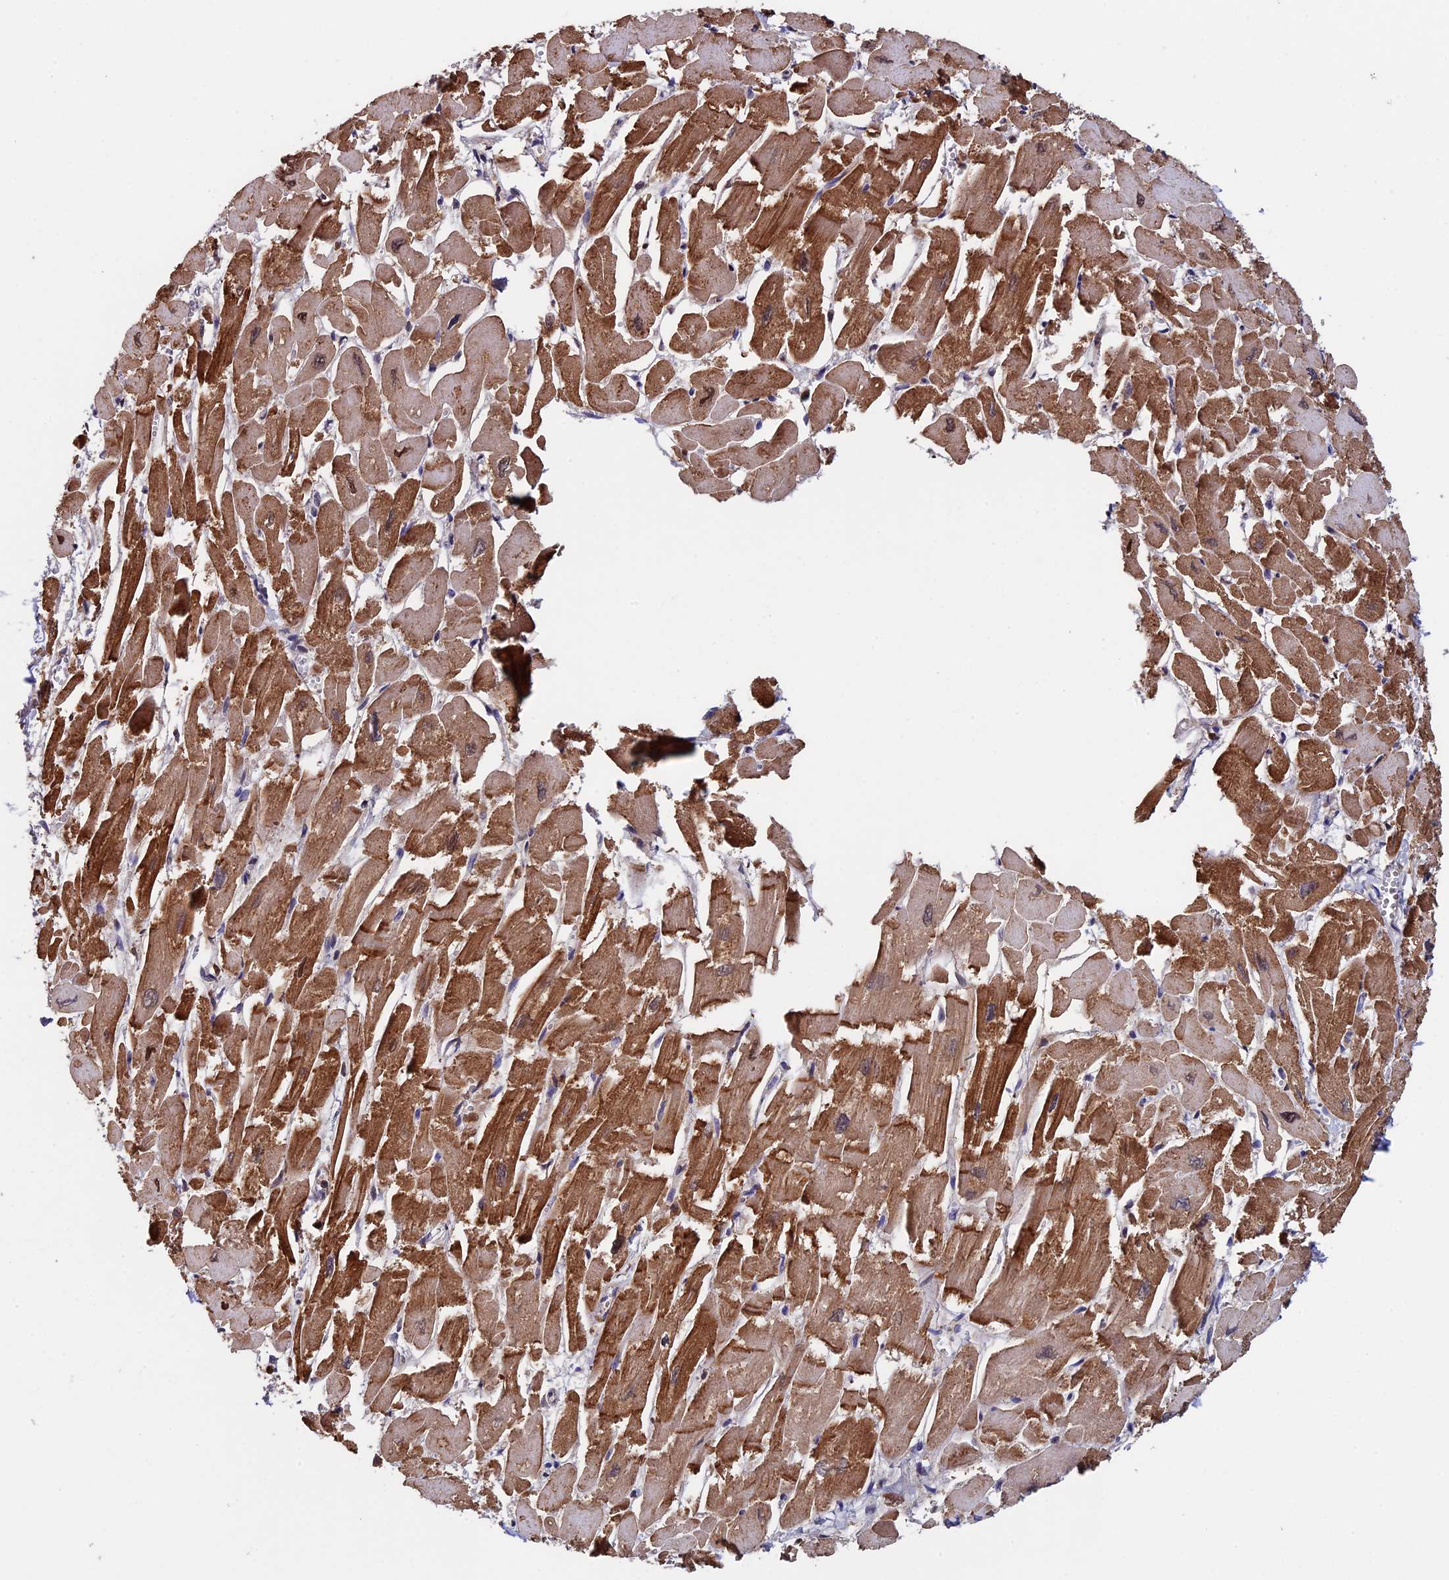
{"staining": {"intensity": "strong", "quantity": ">75%", "location": "cytoplasmic/membranous"}, "tissue": "heart muscle", "cell_type": "Cardiomyocytes", "image_type": "normal", "snomed": [{"axis": "morphology", "description": "Normal tissue, NOS"}, {"axis": "topography", "description": "Heart"}], "caption": "Strong cytoplasmic/membranous staining for a protein is seen in about >75% of cardiomyocytes of normal heart muscle using immunohistochemistry (IHC).", "gene": "SLC9A5", "patient": {"sex": "male", "age": 54}}